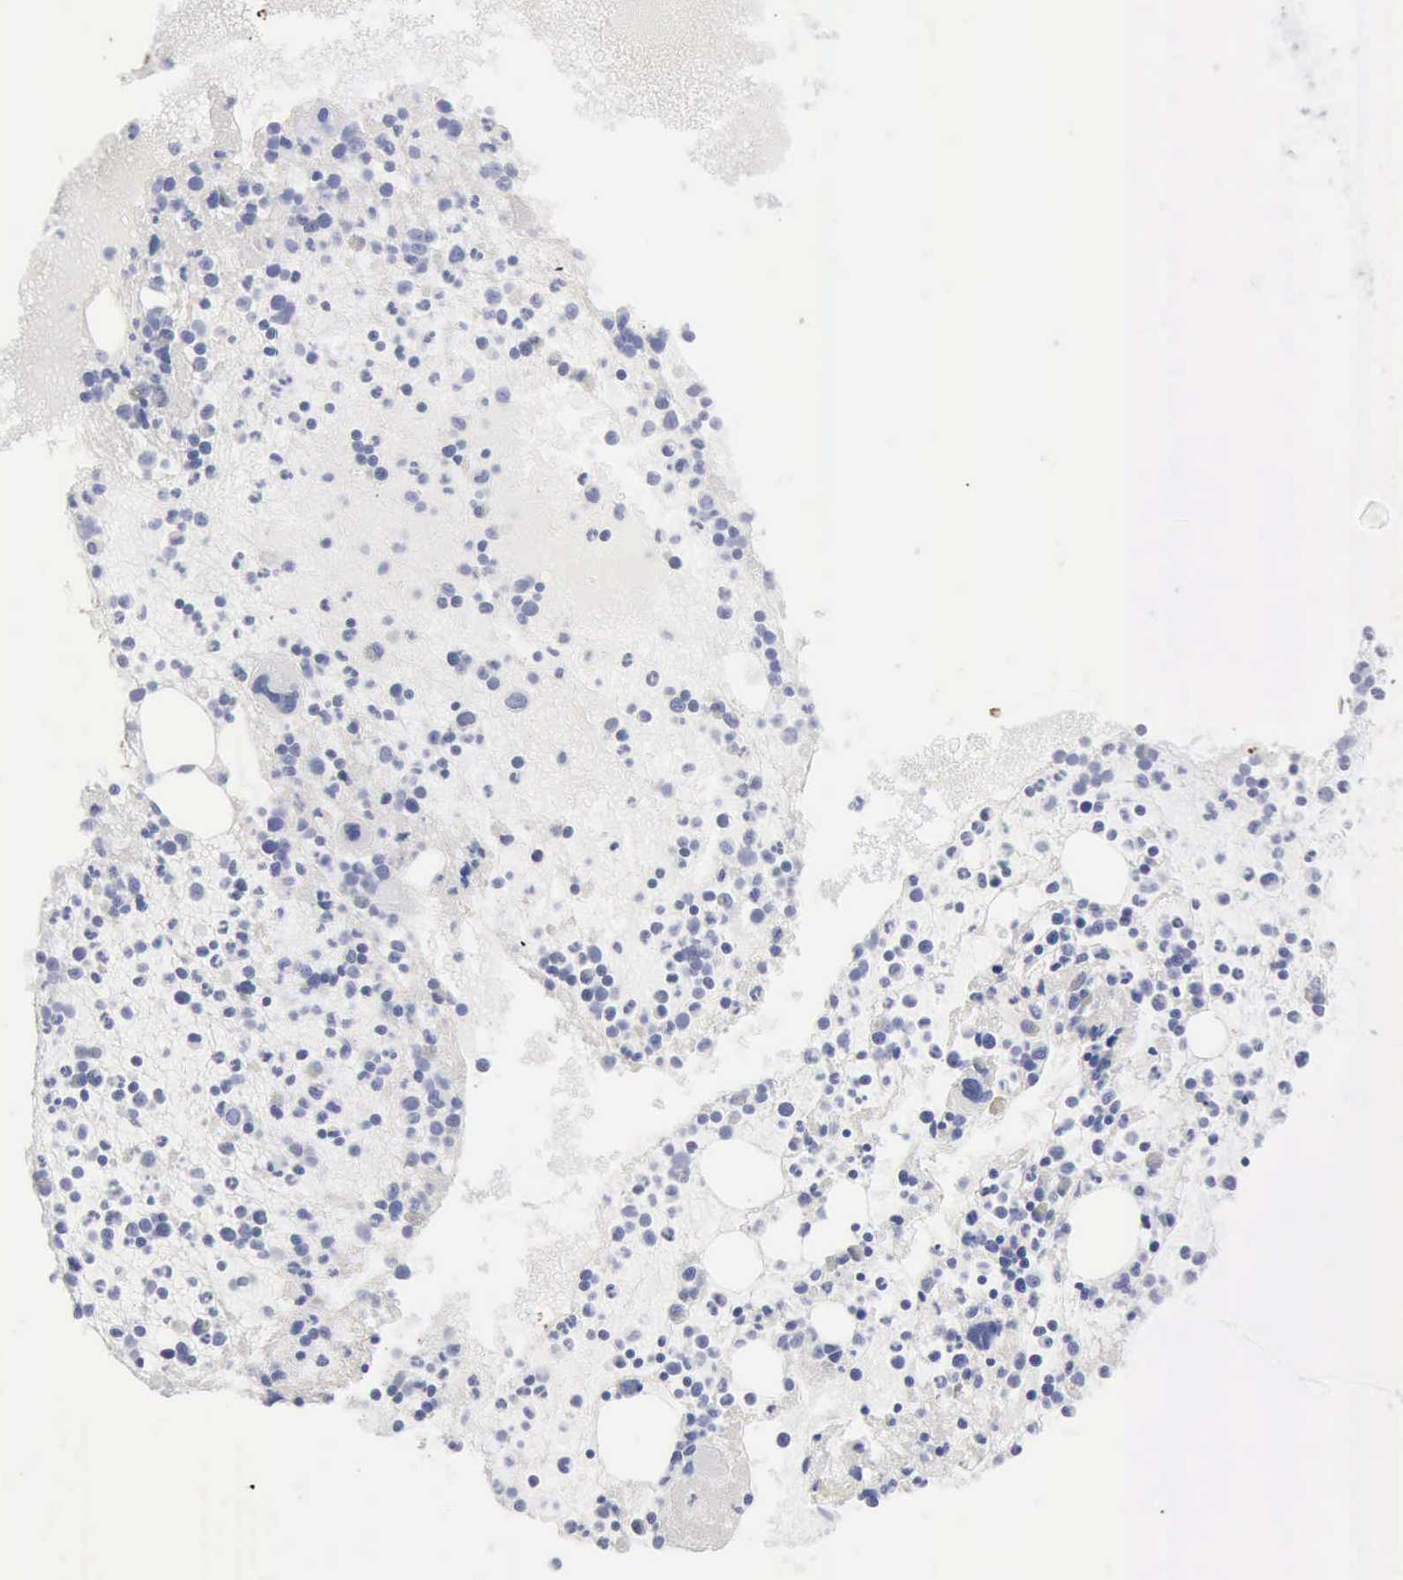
{"staining": {"intensity": "negative", "quantity": "none", "location": "none"}, "tissue": "bone marrow", "cell_type": "Hematopoietic cells", "image_type": "normal", "snomed": [{"axis": "morphology", "description": "Normal tissue, NOS"}, {"axis": "topography", "description": "Bone marrow"}], "caption": "Immunohistochemistry (IHC) of unremarkable human bone marrow demonstrates no positivity in hematopoietic cells. Brightfield microscopy of immunohistochemistry (IHC) stained with DAB (brown) and hematoxylin (blue), captured at high magnification.", "gene": "KRT10", "patient": {"sex": "male", "age": 15}}